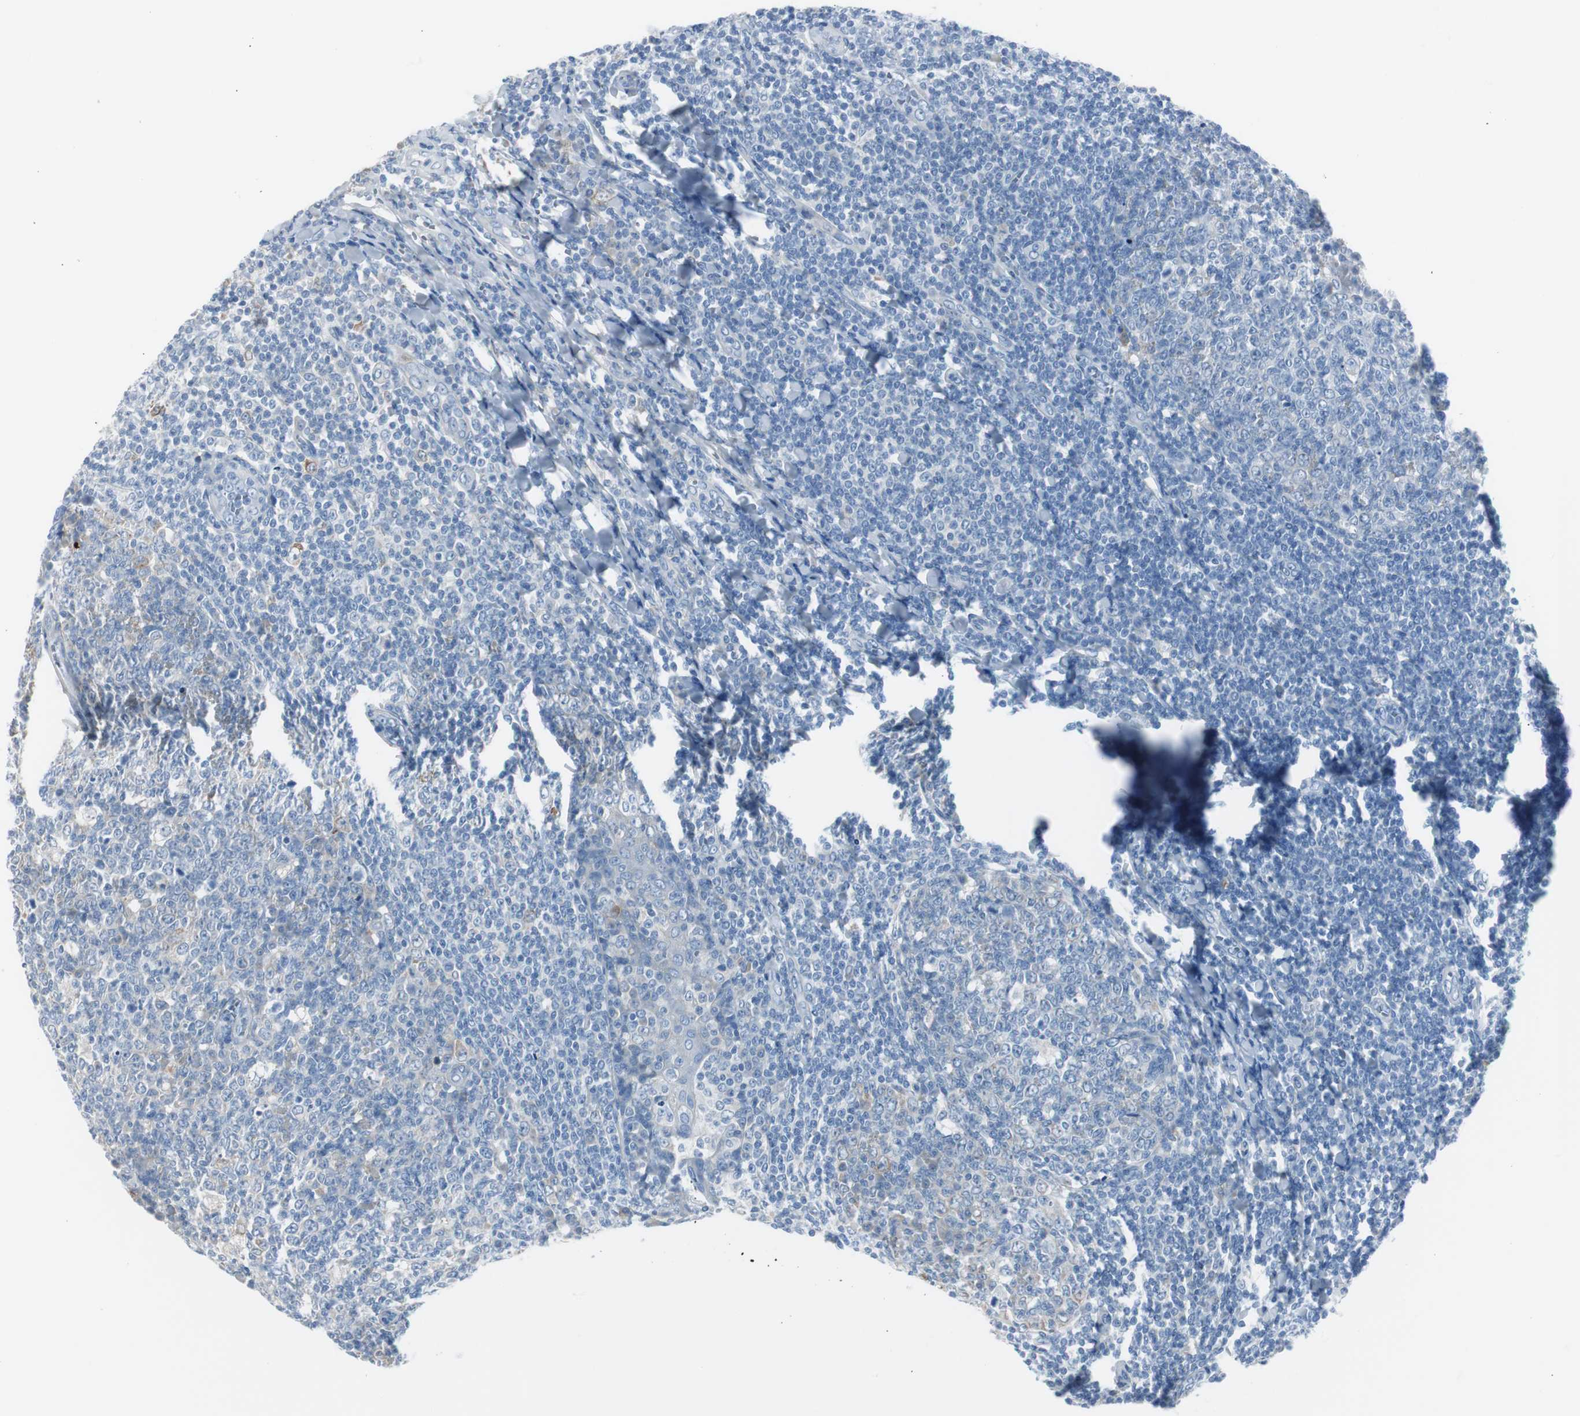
{"staining": {"intensity": "negative", "quantity": "none", "location": "none"}, "tissue": "tonsil", "cell_type": "Germinal center cells", "image_type": "normal", "snomed": [{"axis": "morphology", "description": "Normal tissue, NOS"}, {"axis": "topography", "description": "Tonsil"}], "caption": "This is a photomicrograph of IHC staining of unremarkable tonsil, which shows no expression in germinal center cells.", "gene": "SERPINF1", "patient": {"sex": "male", "age": 31}}